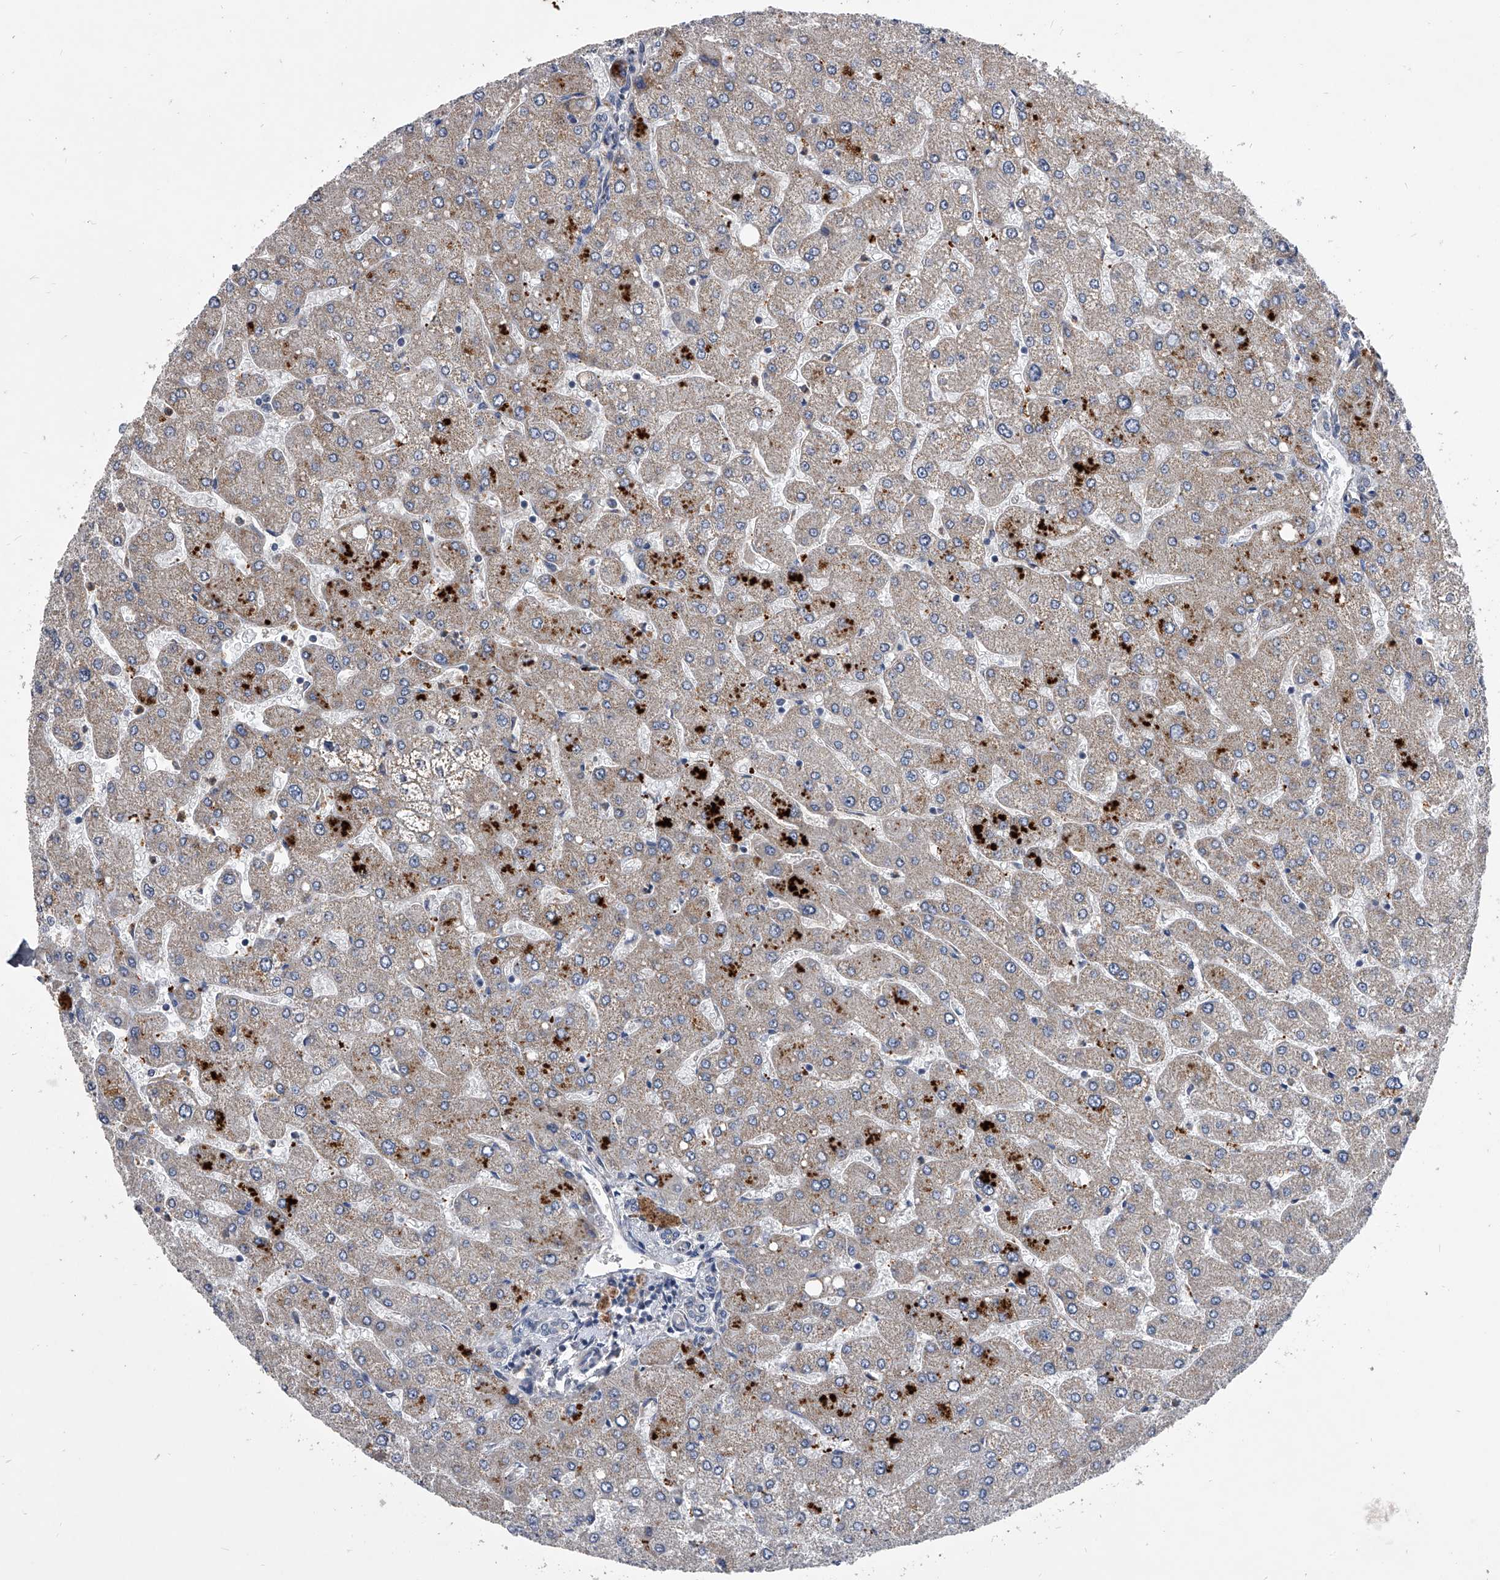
{"staining": {"intensity": "negative", "quantity": "none", "location": "none"}, "tissue": "liver", "cell_type": "Cholangiocytes", "image_type": "normal", "snomed": [{"axis": "morphology", "description": "Normal tissue, NOS"}, {"axis": "topography", "description": "Liver"}], "caption": "DAB (3,3'-diaminobenzidine) immunohistochemical staining of normal liver demonstrates no significant staining in cholangiocytes.", "gene": "NRP1", "patient": {"sex": "male", "age": 55}}